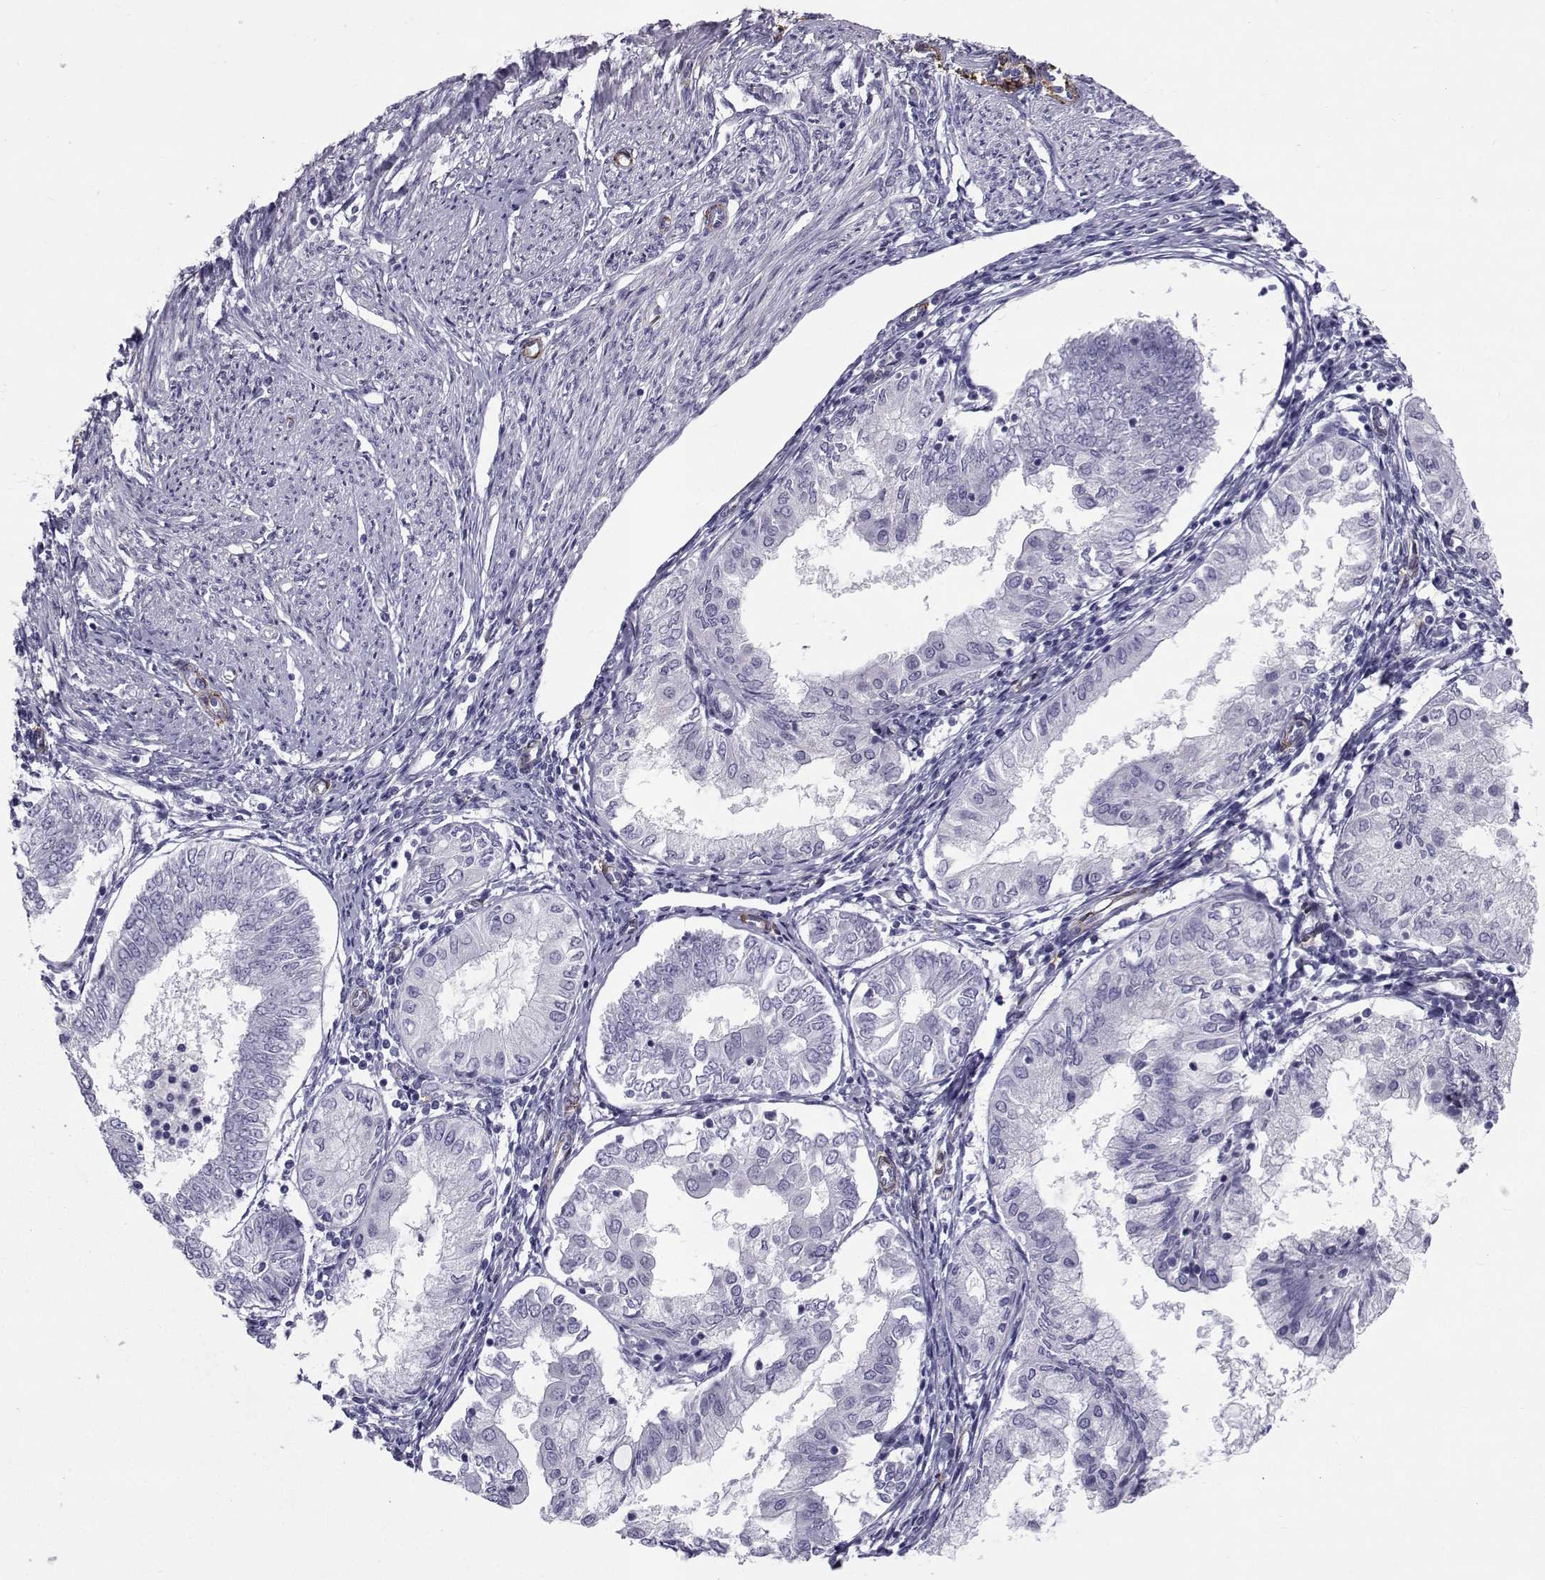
{"staining": {"intensity": "negative", "quantity": "none", "location": "none"}, "tissue": "endometrial cancer", "cell_type": "Tumor cells", "image_type": "cancer", "snomed": [{"axis": "morphology", "description": "Adenocarcinoma, NOS"}, {"axis": "topography", "description": "Endometrium"}], "caption": "This is an IHC photomicrograph of endometrial adenocarcinoma. There is no staining in tumor cells.", "gene": "SPANXD", "patient": {"sex": "female", "age": 68}}